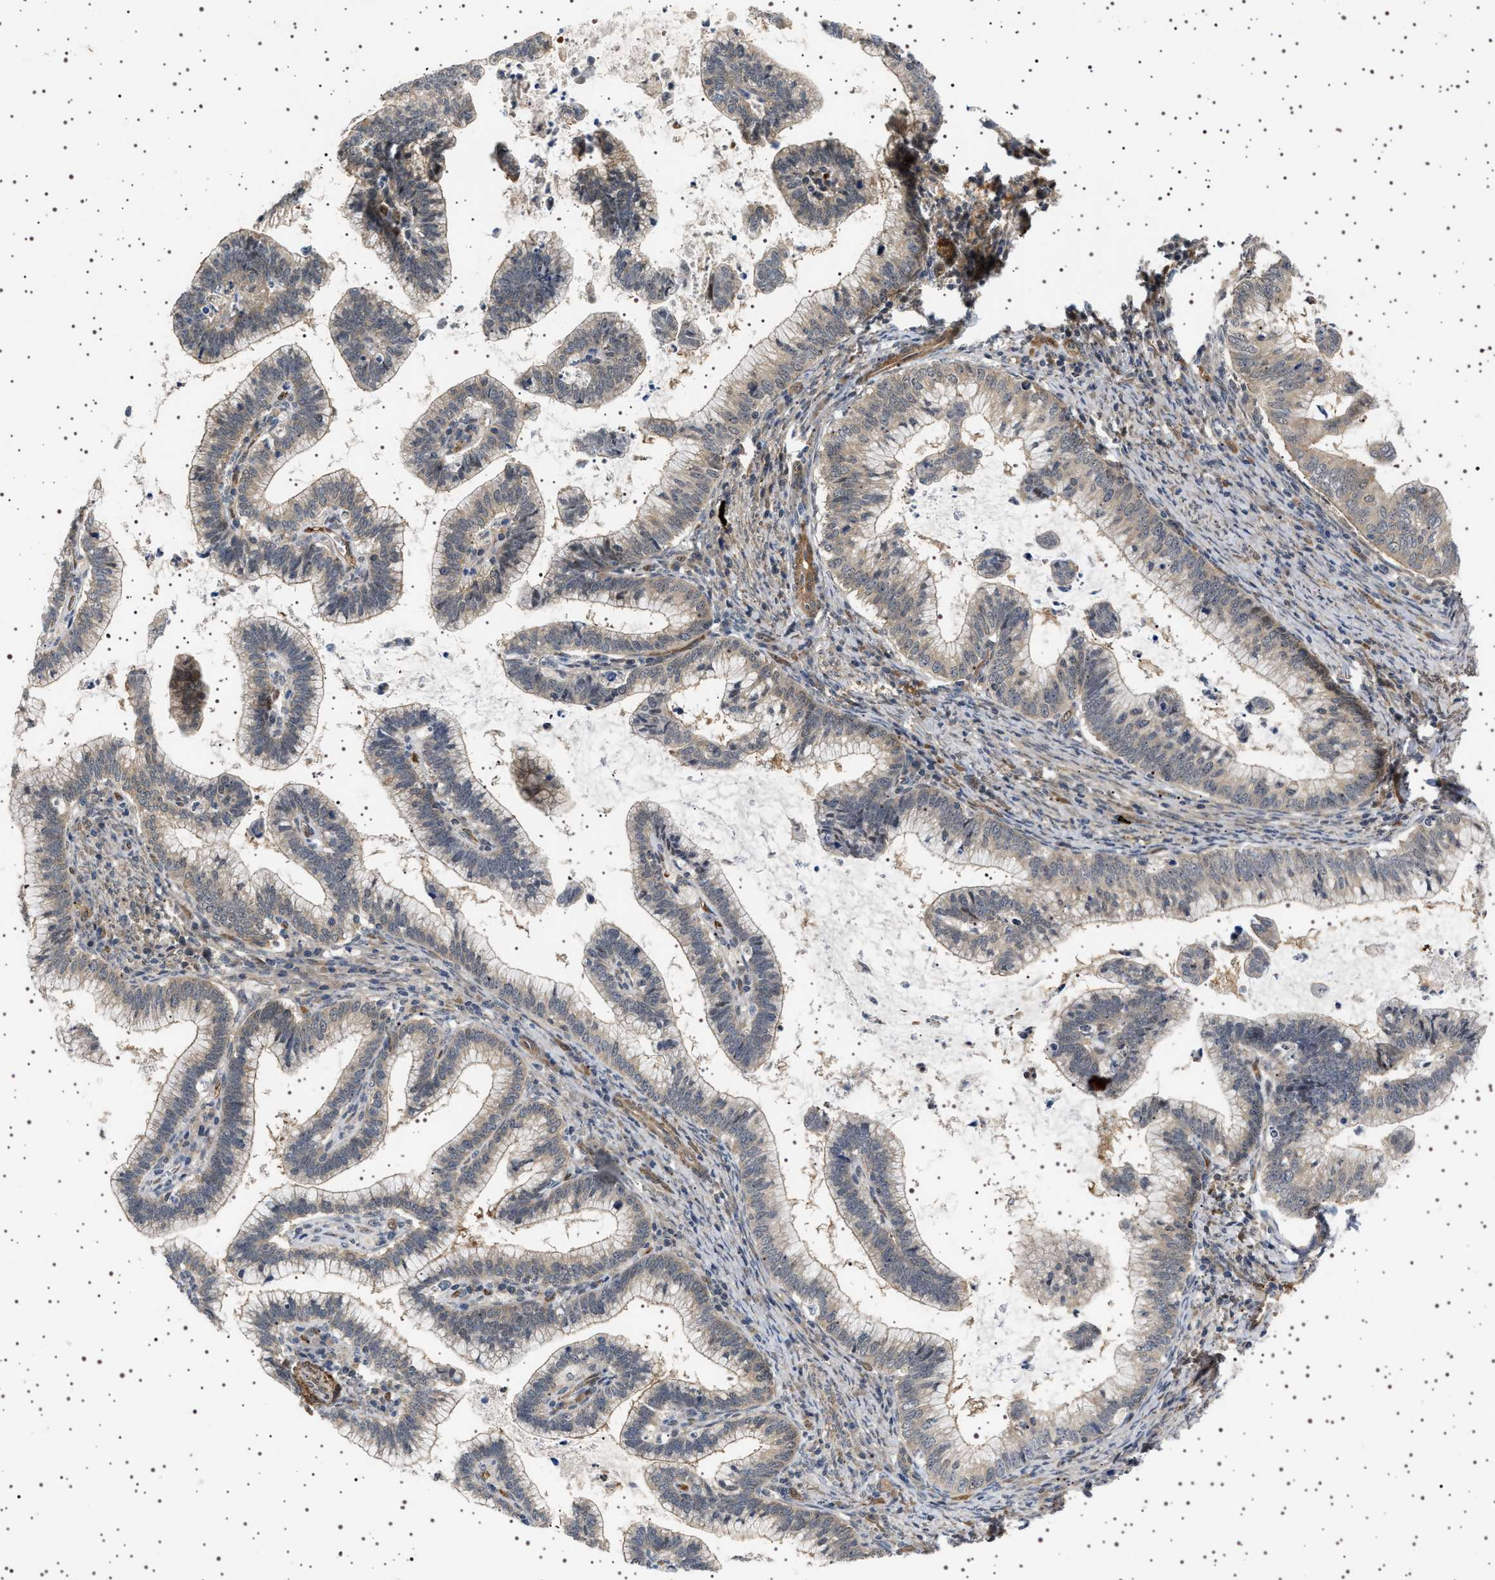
{"staining": {"intensity": "weak", "quantity": ">75%", "location": "cytoplasmic/membranous"}, "tissue": "cervical cancer", "cell_type": "Tumor cells", "image_type": "cancer", "snomed": [{"axis": "morphology", "description": "Adenocarcinoma, NOS"}, {"axis": "topography", "description": "Cervix"}], "caption": "Immunohistochemical staining of cervical cancer exhibits low levels of weak cytoplasmic/membranous expression in about >75% of tumor cells.", "gene": "BAG3", "patient": {"sex": "female", "age": 36}}